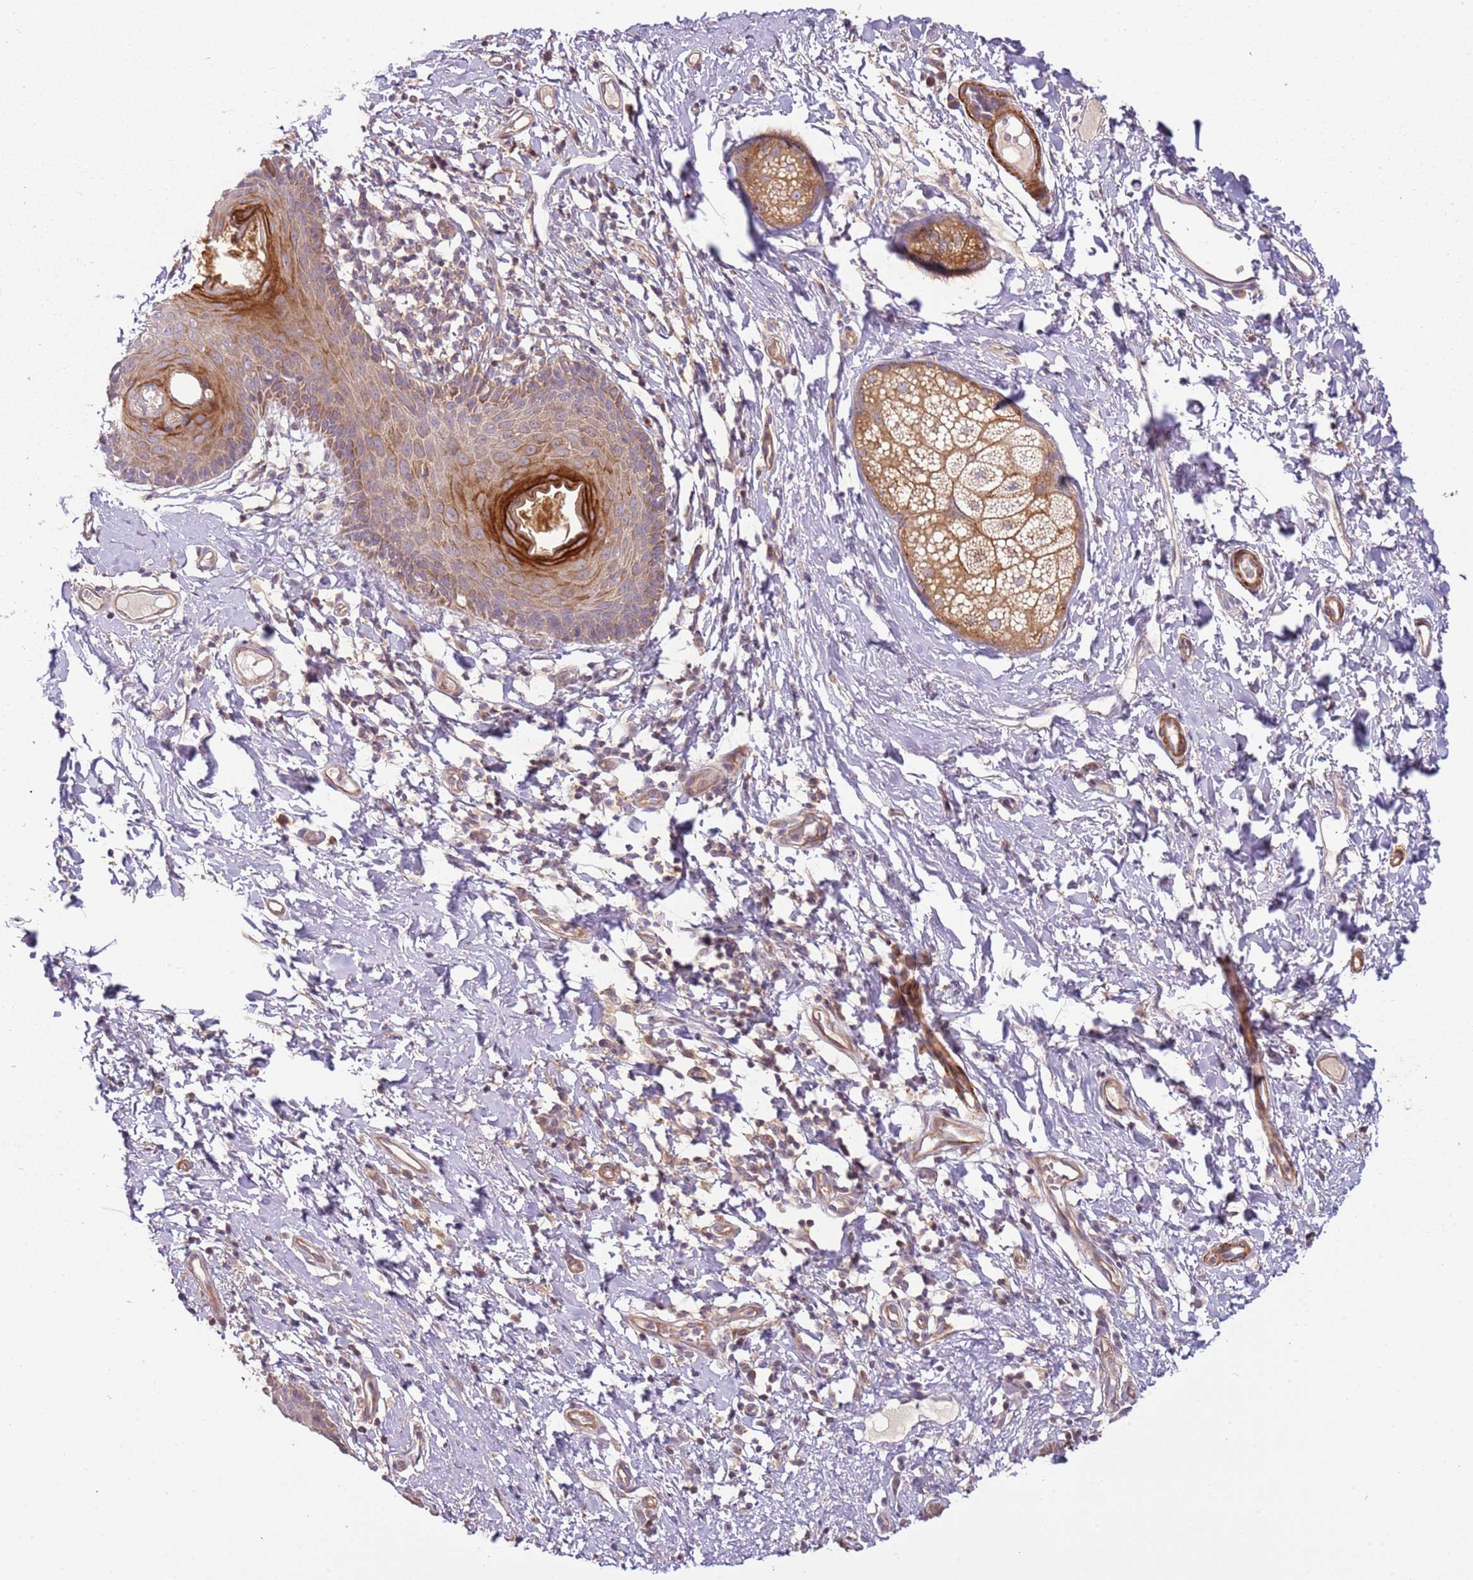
{"staining": {"intensity": "strong", "quantity": "<25%", "location": "cytoplasmic/membranous"}, "tissue": "skin", "cell_type": "Epidermal cells", "image_type": "normal", "snomed": [{"axis": "morphology", "description": "Normal tissue, NOS"}, {"axis": "topography", "description": "Vulva"}], "caption": "The photomicrograph shows staining of unremarkable skin, revealing strong cytoplasmic/membranous protein expression (brown color) within epidermal cells. Immunohistochemistry stains the protein of interest in brown and the nuclei are stained blue.", "gene": "RNF128", "patient": {"sex": "female", "age": 66}}